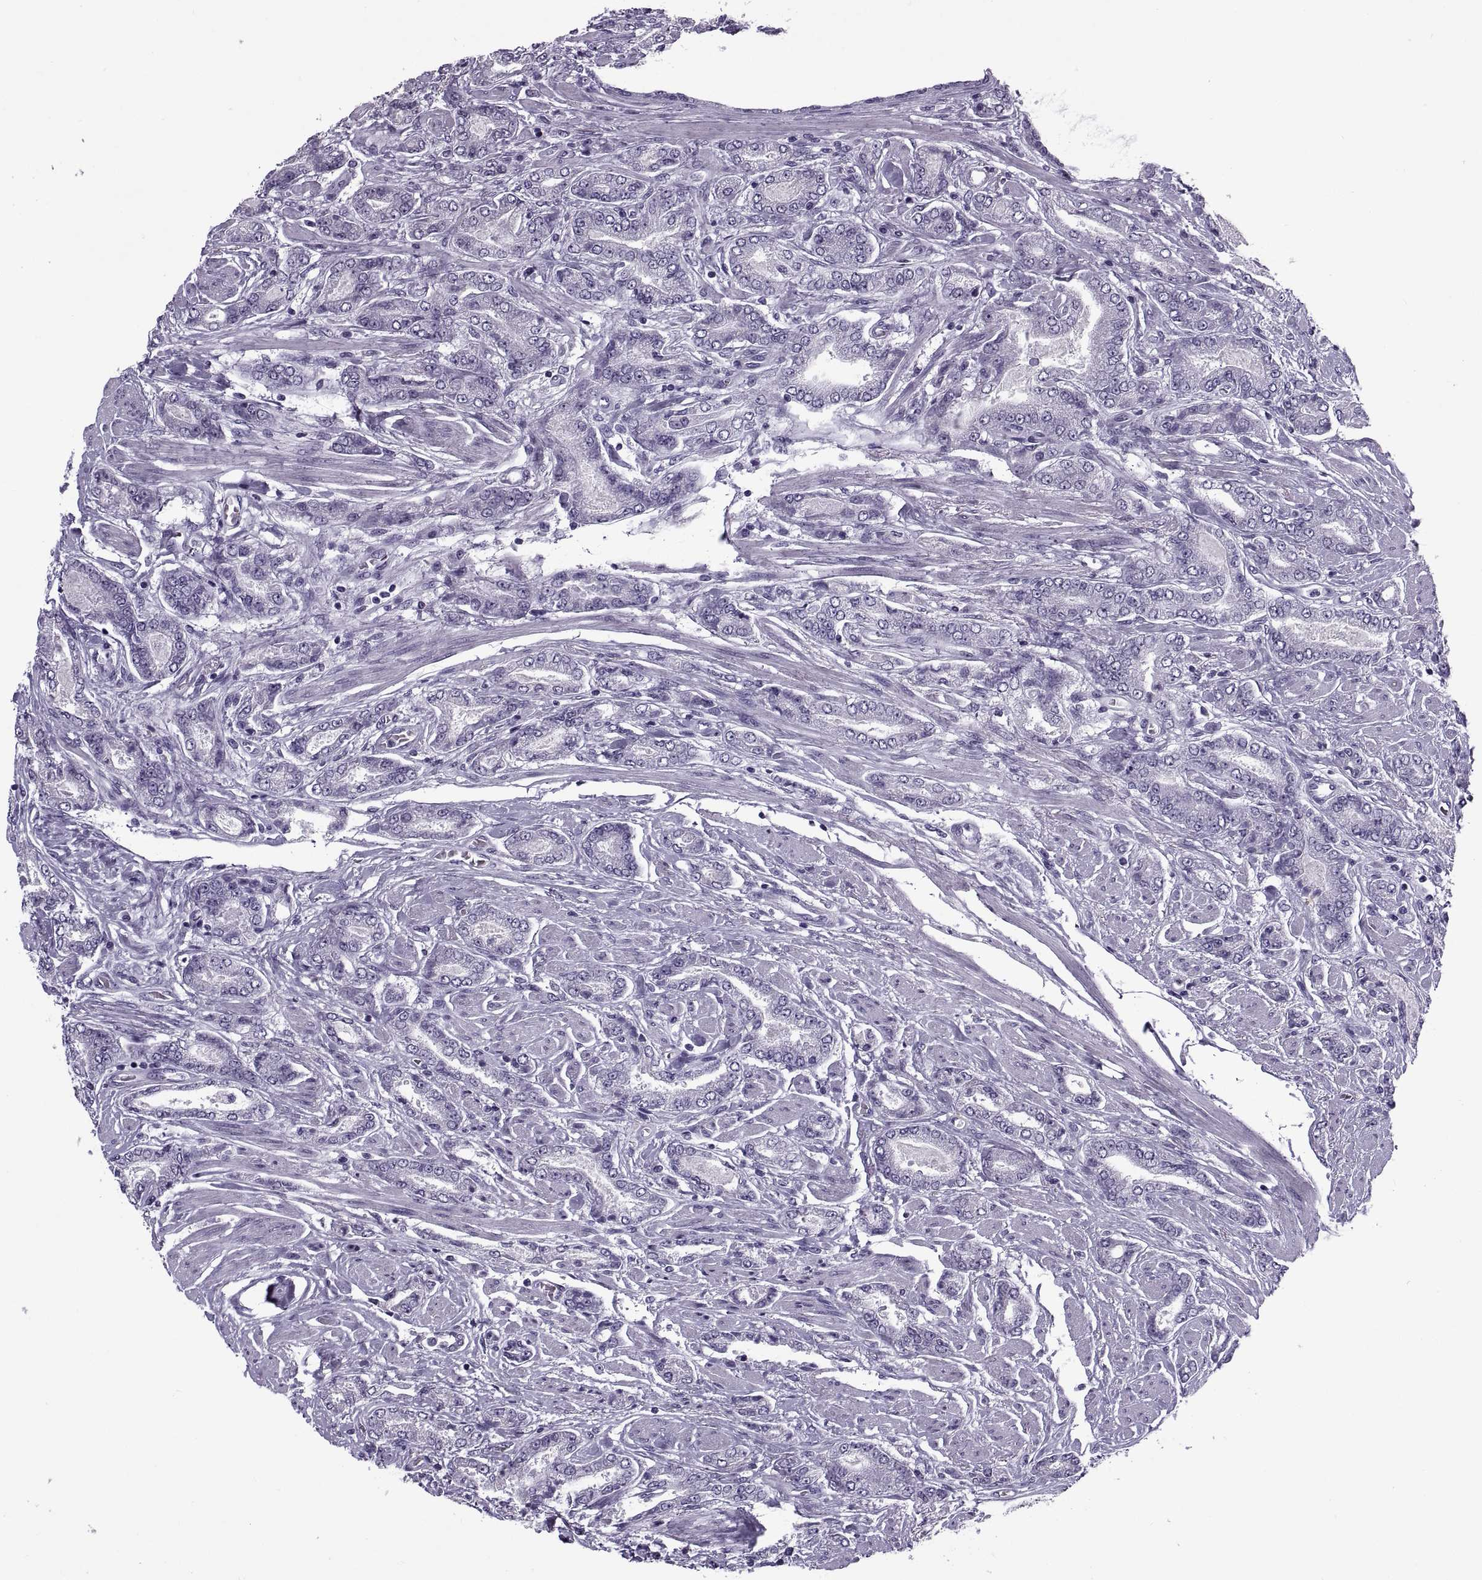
{"staining": {"intensity": "negative", "quantity": "none", "location": "none"}, "tissue": "prostate cancer", "cell_type": "Tumor cells", "image_type": "cancer", "snomed": [{"axis": "morphology", "description": "Adenocarcinoma, NOS"}, {"axis": "topography", "description": "Prostate"}], "caption": "An immunohistochemistry (IHC) photomicrograph of adenocarcinoma (prostate) is shown. There is no staining in tumor cells of adenocarcinoma (prostate).", "gene": "RLBP1", "patient": {"sex": "male", "age": 64}}